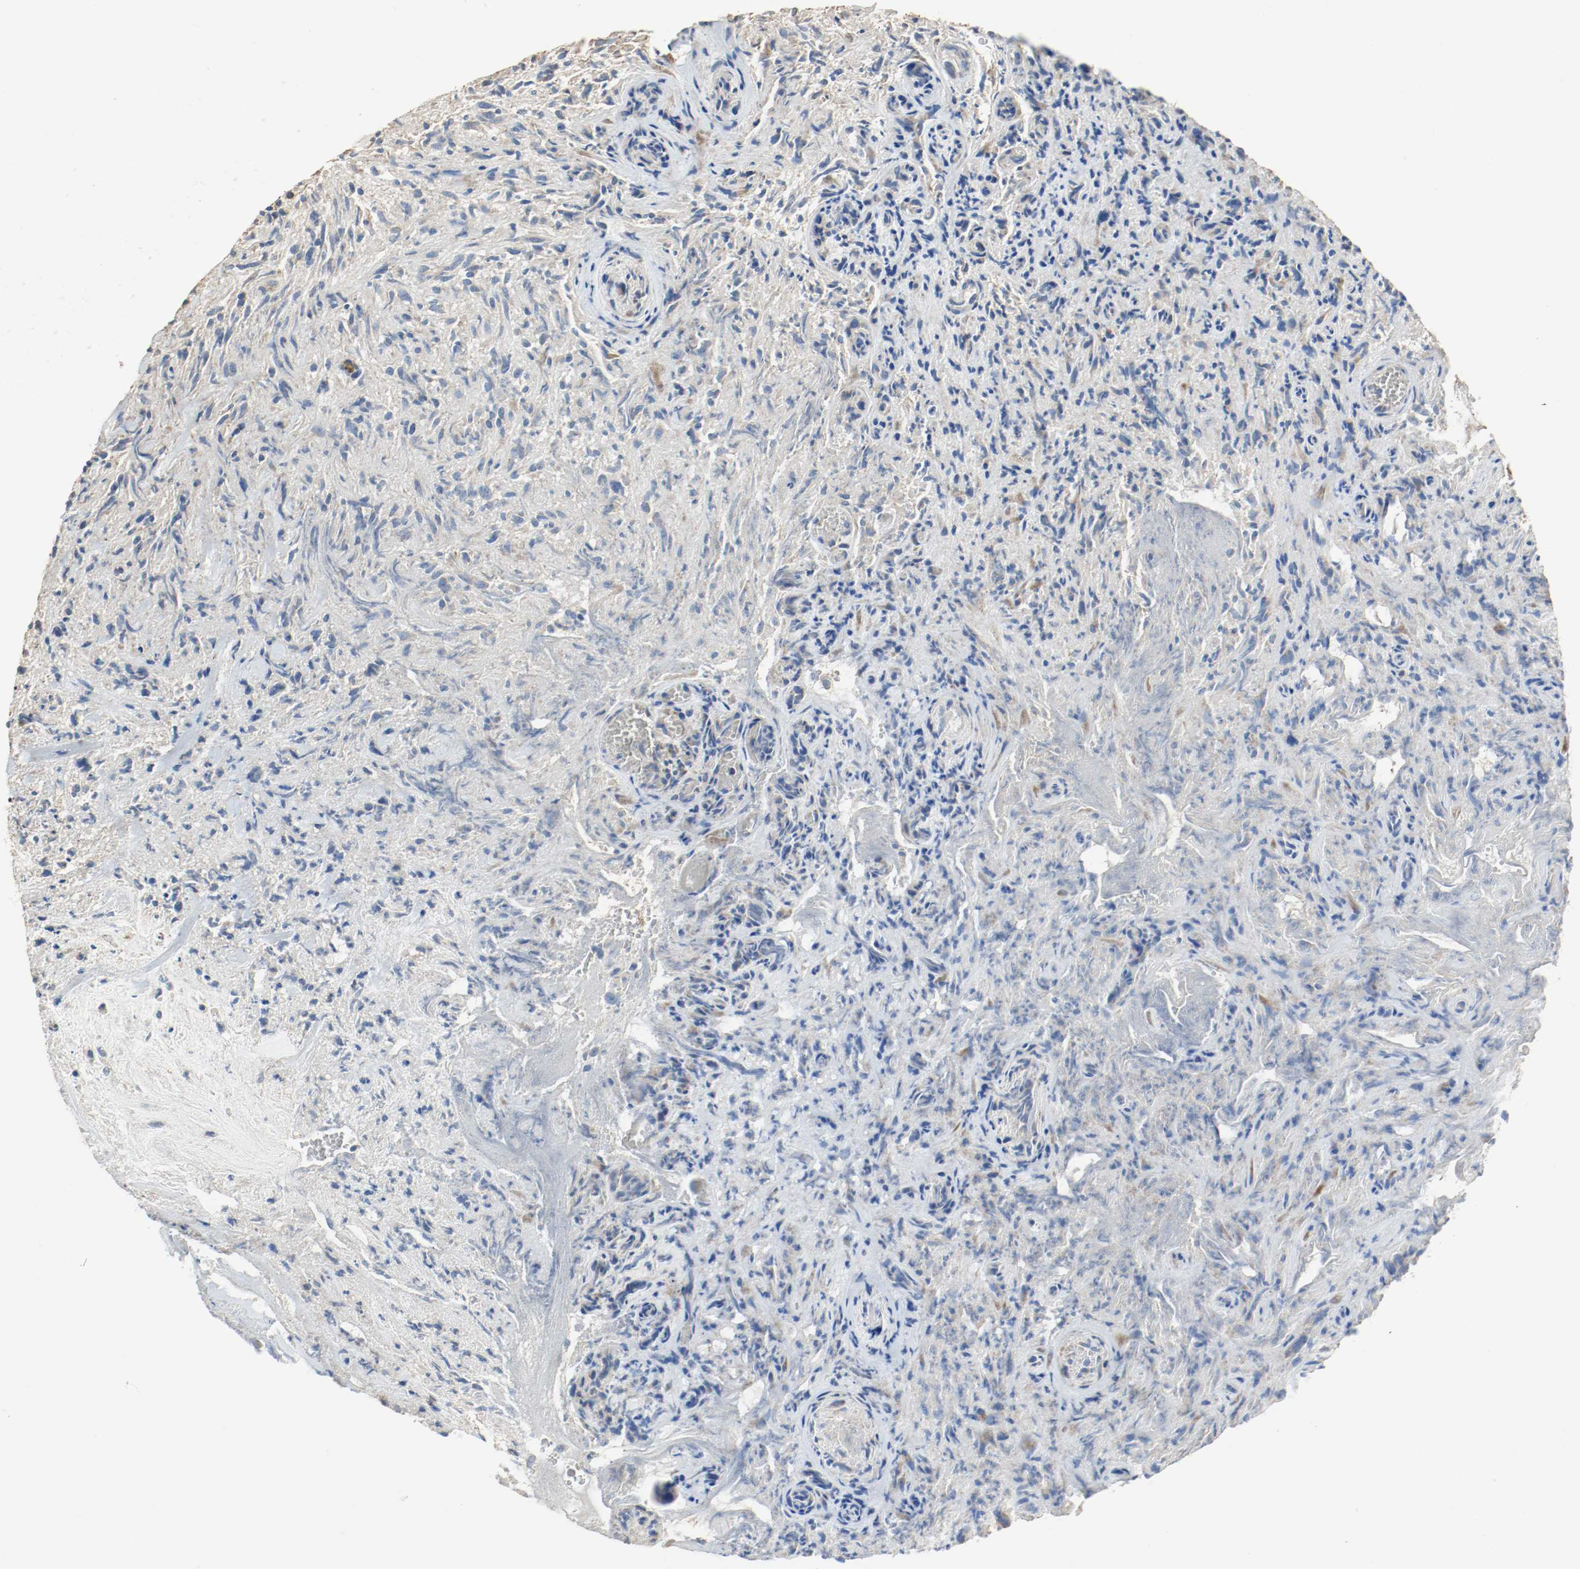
{"staining": {"intensity": "negative", "quantity": "none", "location": "none"}, "tissue": "glioma", "cell_type": "Tumor cells", "image_type": "cancer", "snomed": [{"axis": "morphology", "description": "Normal tissue, NOS"}, {"axis": "morphology", "description": "Glioma, malignant, High grade"}, {"axis": "topography", "description": "Cerebral cortex"}], "caption": "Tumor cells show no significant positivity in glioma.", "gene": "ALDH4A1", "patient": {"sex": "male", "age": 75}}